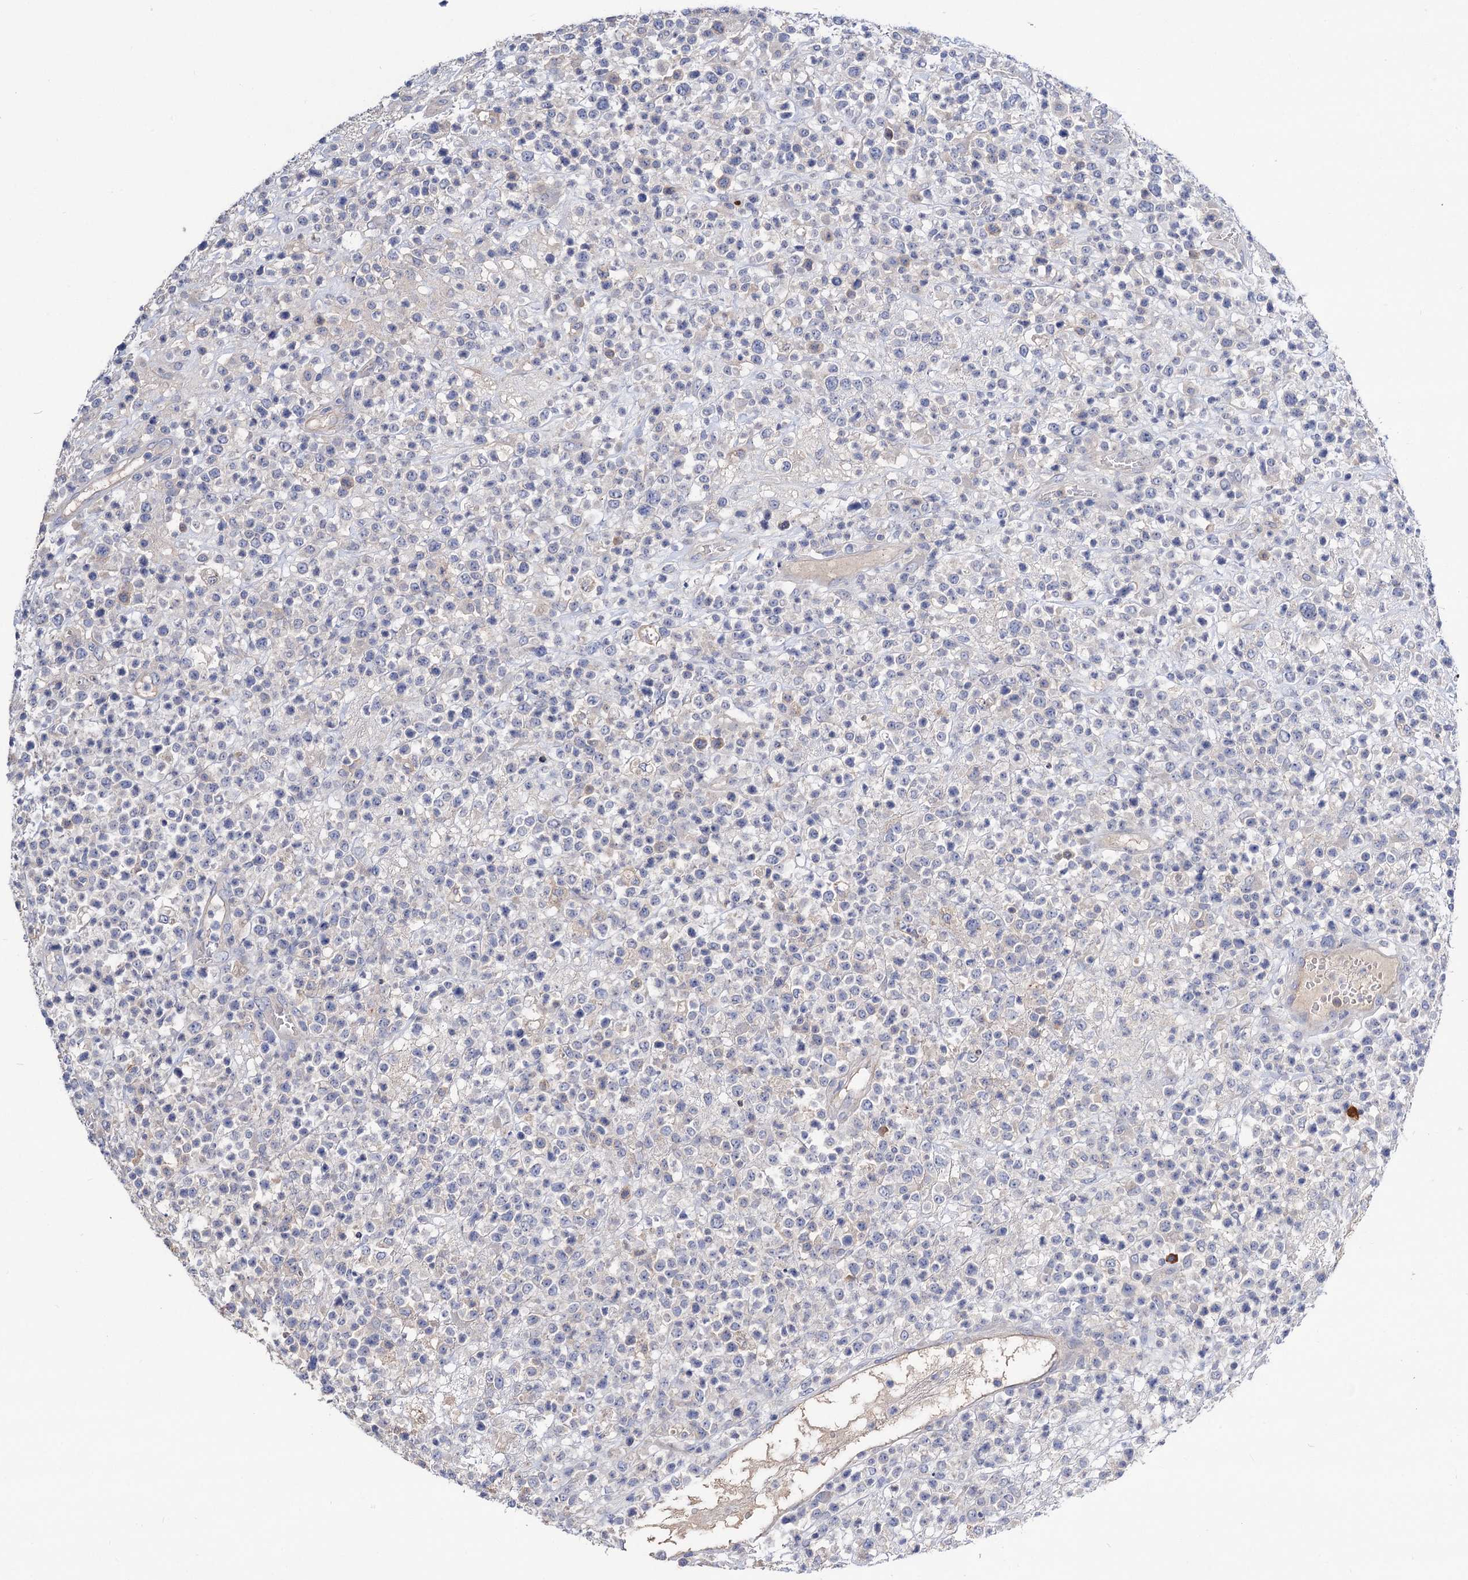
{"staining": {"intensity": "negative", "quantity": "none", "location": "none"}, "tissue": "lymphoma", "cell_type": "Tumor cells", "image_type": "cancer", "snomed": [{"axis": "morphology", "description": "Malignant lymphoma, non-Hodgkin's type, High grade"}, {"axis": "topography", "description": "Colon"}], "caption": "This is an immunohistochemistry image of human high-grade malignant lymphoma, non-Hodgkin's type. There is no positivity in tumor cells.", "gene": "NUDCD2", "patient": {"sex": "female", "age": 53}}